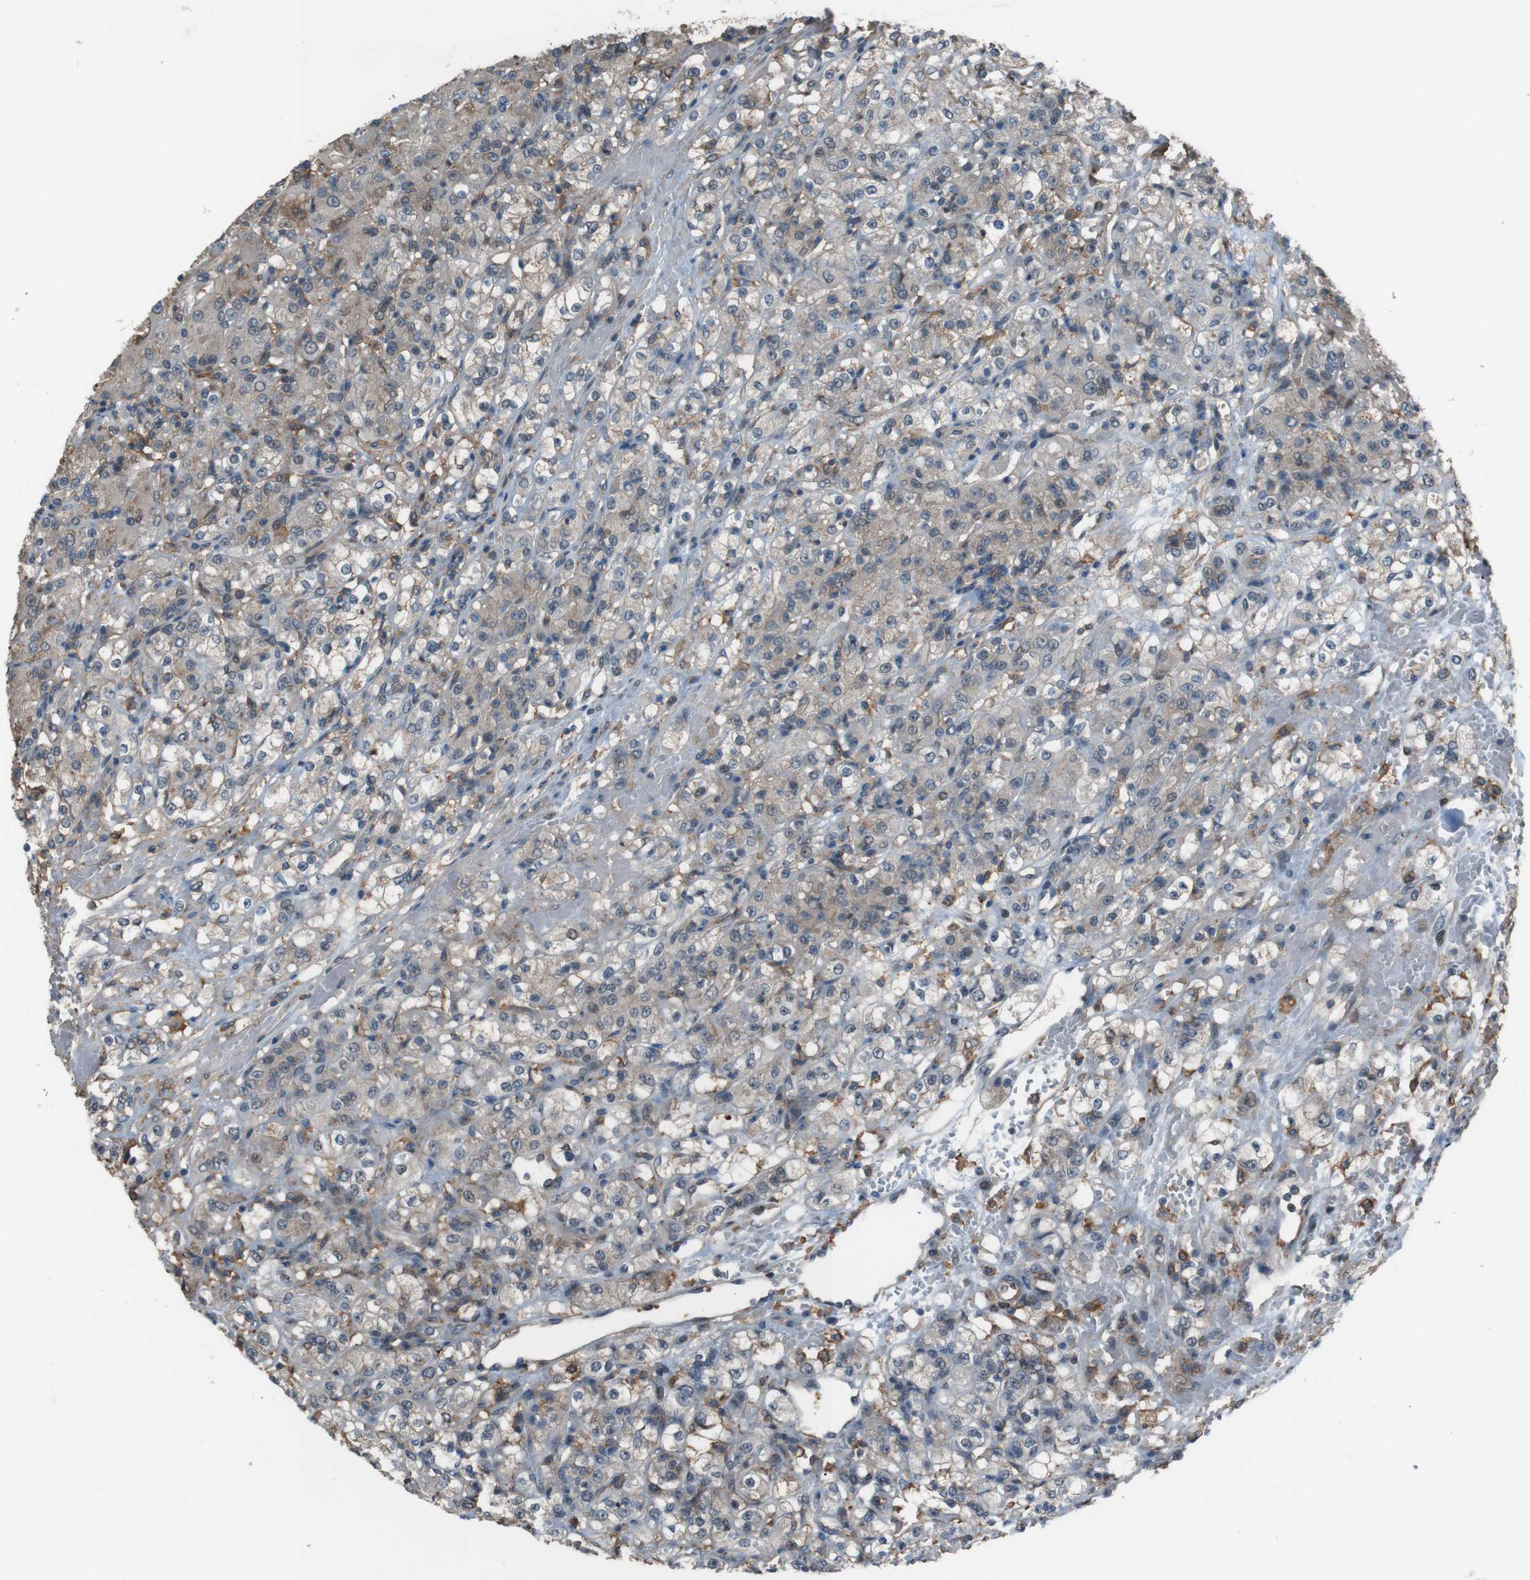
{"staining": {"intensity": "weak", "quantity": "<25%", "location": "cytoplasmic/membranous"}, "tissue": "renal cancer", "cell_type": "Tumor cells", "image_type": "cancer", "snomed": [{"axis": "morphology", "description": "Normal tissue, NOS"}, {"axis": "morphology", "description": "Adenocarcinoma, NOS"}, {"axis": "topography", "description": "Kidney"}], "caption": "Protein analysis of adenocarcinoma (renal) shows no significant positivity in tumor cells.", "gene": "ATP2B1", "patient": {"sex": "male", "age": 61}}